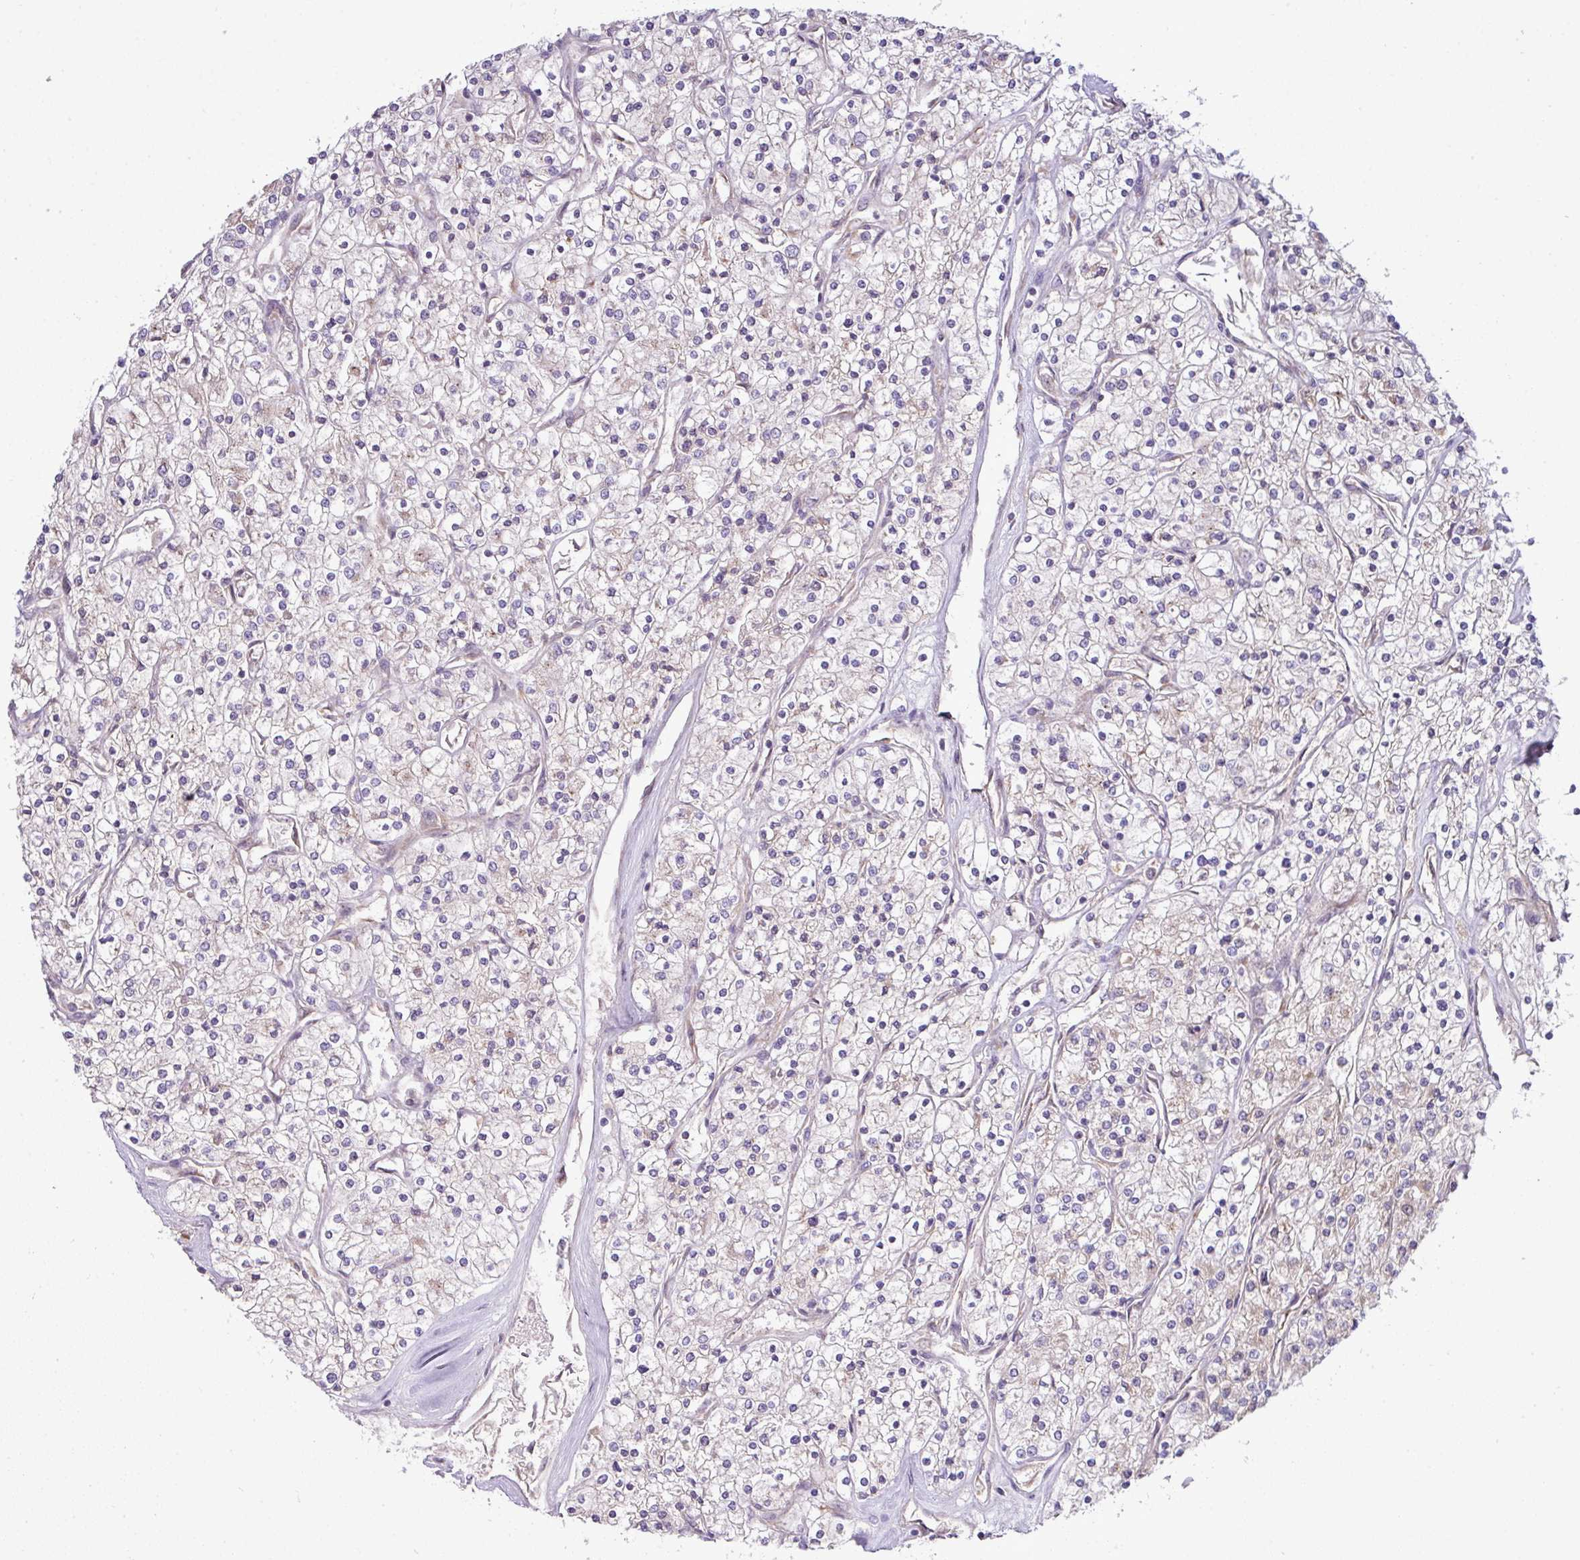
{"staining": {"intensity": "negative", "quantity": "none", "location": "none"}, "tissue": "renal cancer", "cell_type": "Tumor cells", "image_type": "cancer", "snomed": [{"axis": "morphology", "description": "Adenocarcinoma, NOS"}, {"axis": "topography", "description": "Kidney"}], "caption": "A histopathology image of human renal adenocarcinoma is negative for staining in tumor cells.", "gene": "VTI1A", "patient": {"sex": "male", "age": 80}}